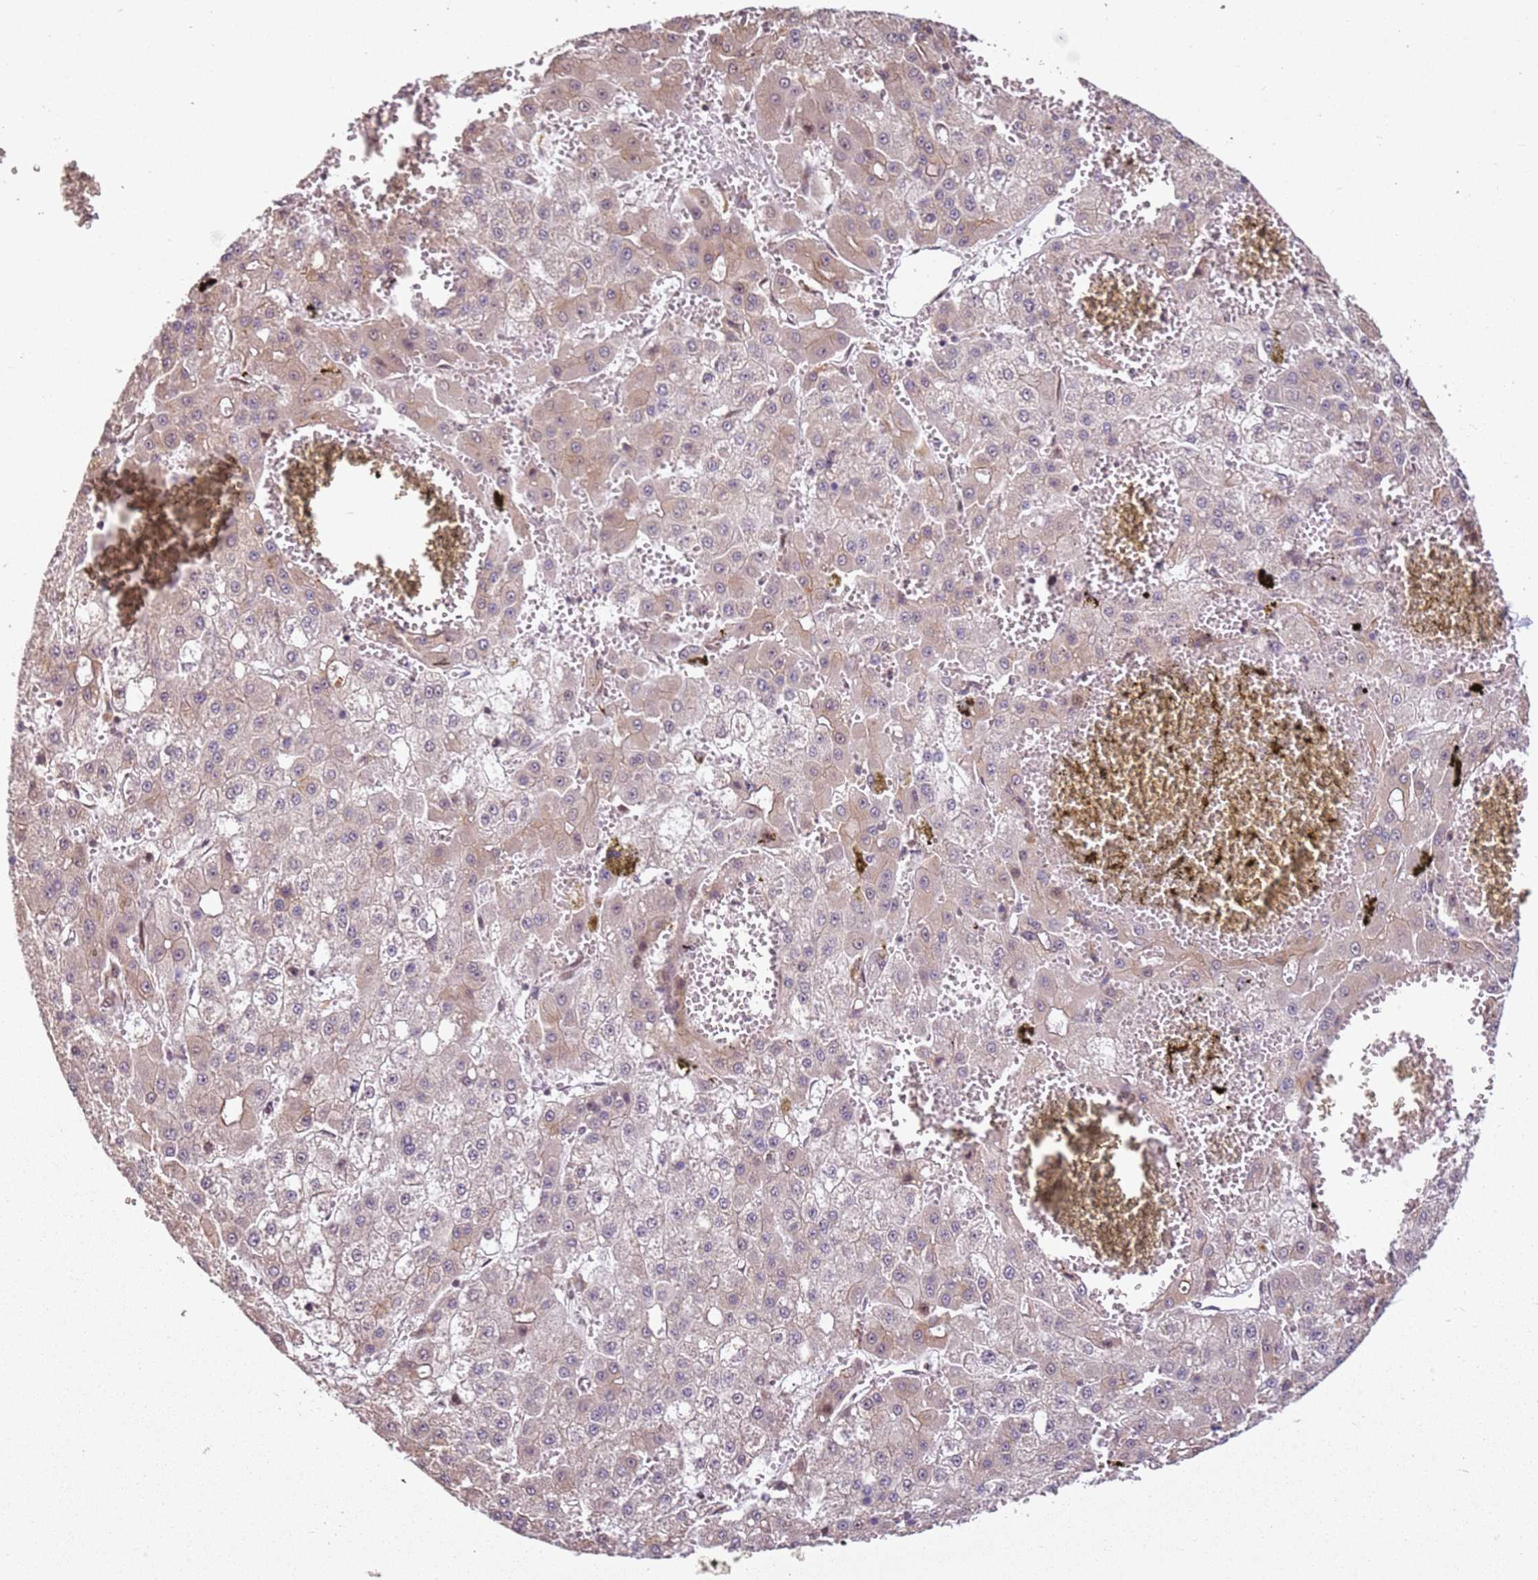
{"staining": {"intensity": "weak", "quantity": ">75%", "location": "cytoplasmic/membranous"}, "tissue": "liver cancer", "cell_type": "Tumor cells", "image_type": "cancer", "snomed": [{"axis": "morphology", "description": "Carcinoma, Hepatocellular, NOS"}, {"axis": "topography", "description": "Liver"}], "caption": "A low amount of weak cytoplasmic/membranous expression is seen in approximately >75% of tumor cells in liver hepatocellular carcinoma tissue.", "gene": "CHURC1", "patient": {"sex": "male", "age": 47}}